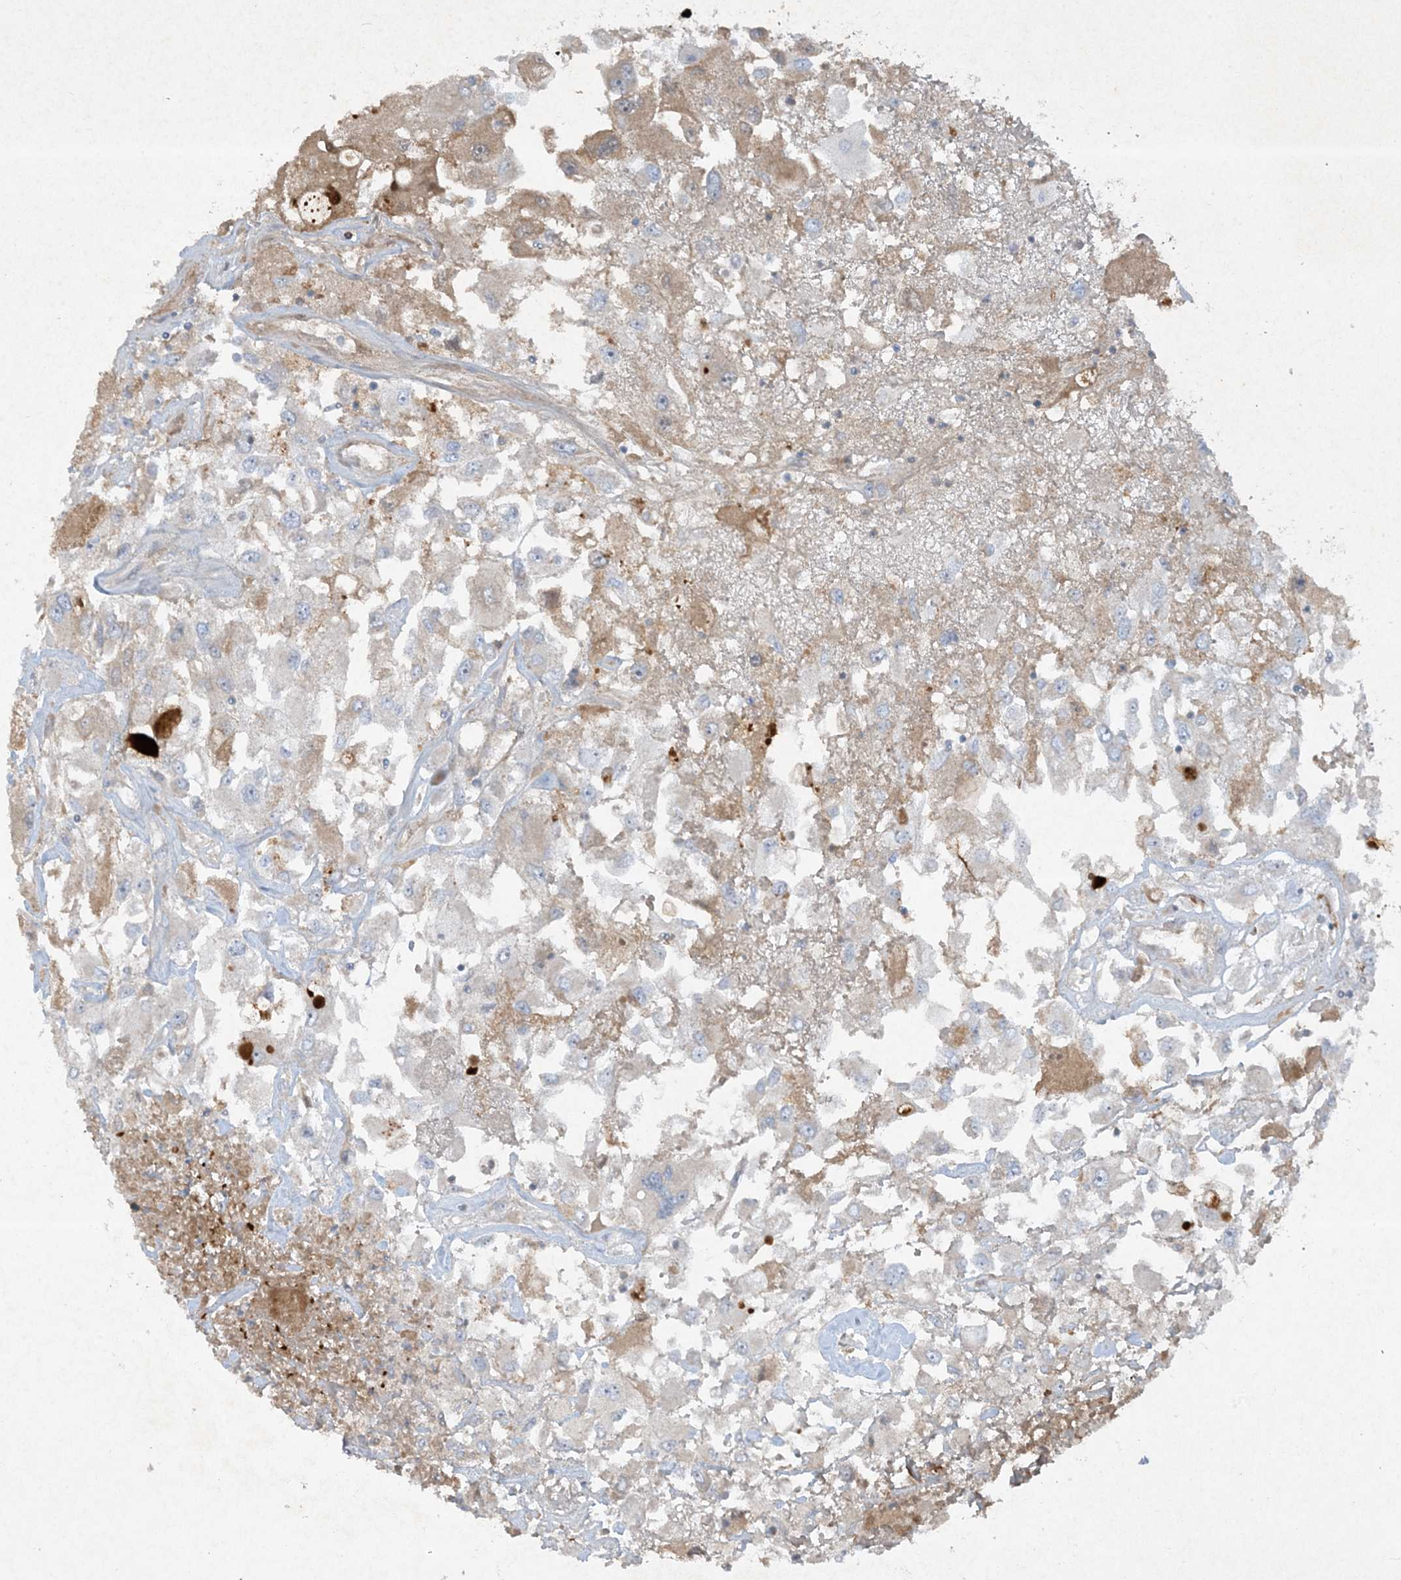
{"staining": {"intensity": "moderate", "quantity": "<25%", "location": "cytoplasmic/membranous"}, "tissue": "renal cancer", "cell_type": "Tumor cells", "image_type": "cancer", "snomed": [{"axis": "morphology", "description": "Adenocarcinoma, NOS"}, {"axis": "topography", "description": "Kidney"}], "caption": "A micrograph of human adenocarcinoma (renal) stained for a protein shows moderate cytoplasmic/membranous brown staining in tumor cells. (IHC, brightfield microscopy, high magnification).", "gene": "FETUB", "patient": {"sex": "female", "age": 52}}